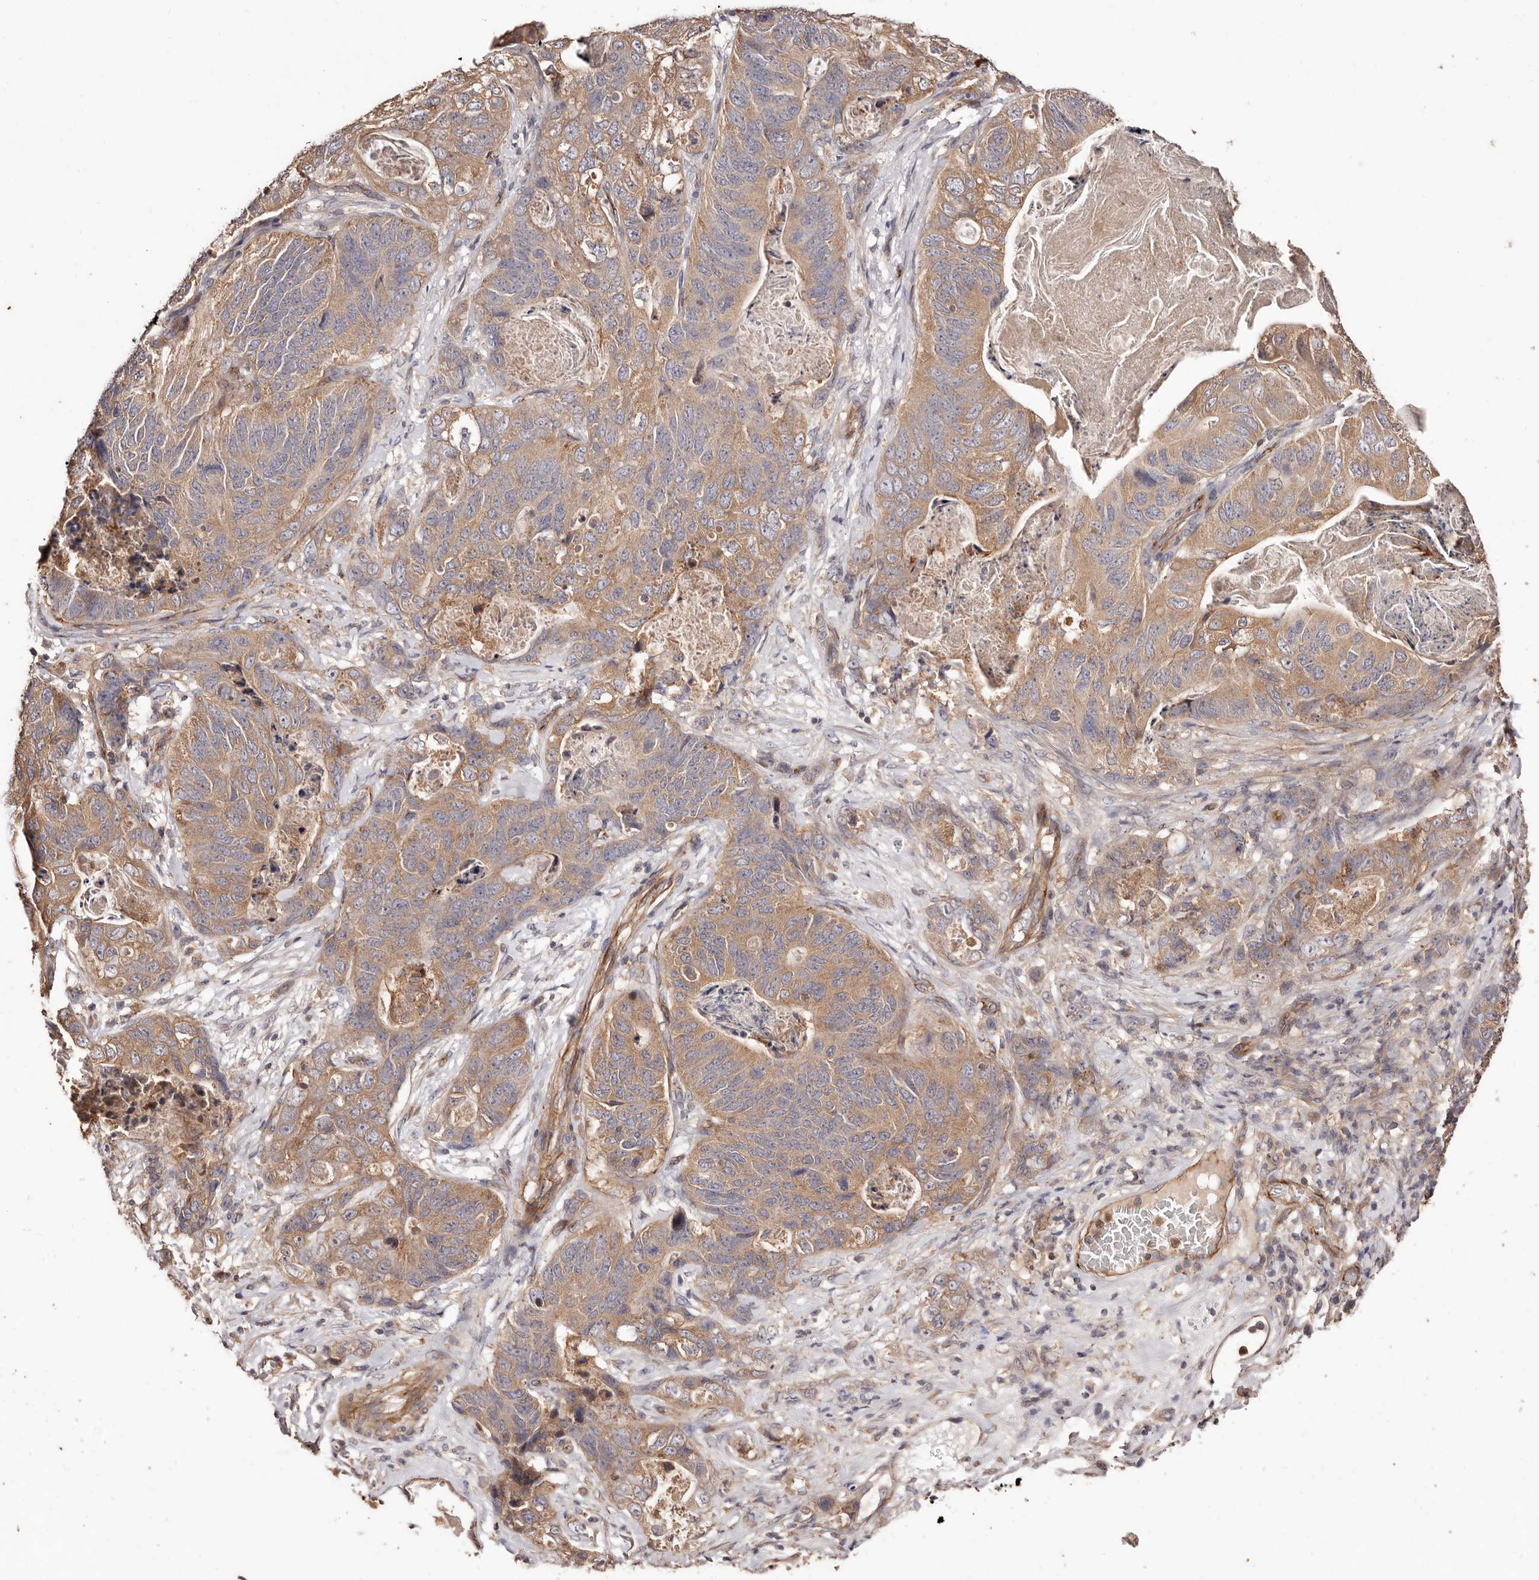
{"staining": {"intensity": "moderate", "quantity": ">75%", "location": "cytoplasmic/membranous"}, "tissue": "stomach cancer", "cell_type": "Tumor cells", "image_type": "cancer", "snomed": [{"axis": "morphology", "description": "Normal tissue, NOS"}, {"axis": "morphology", "description": "Adenocarcinoma, NOS"}, {"axis": "topography", "description": "Stomach"}], "caption": "Adenocarcinoma (stomach) tissue exhibits moderate cytoplasmic/membranous expression in about >75% of tumor cells", "gene": "CCL14", "patient": {"sex": "female", "age": 89}}